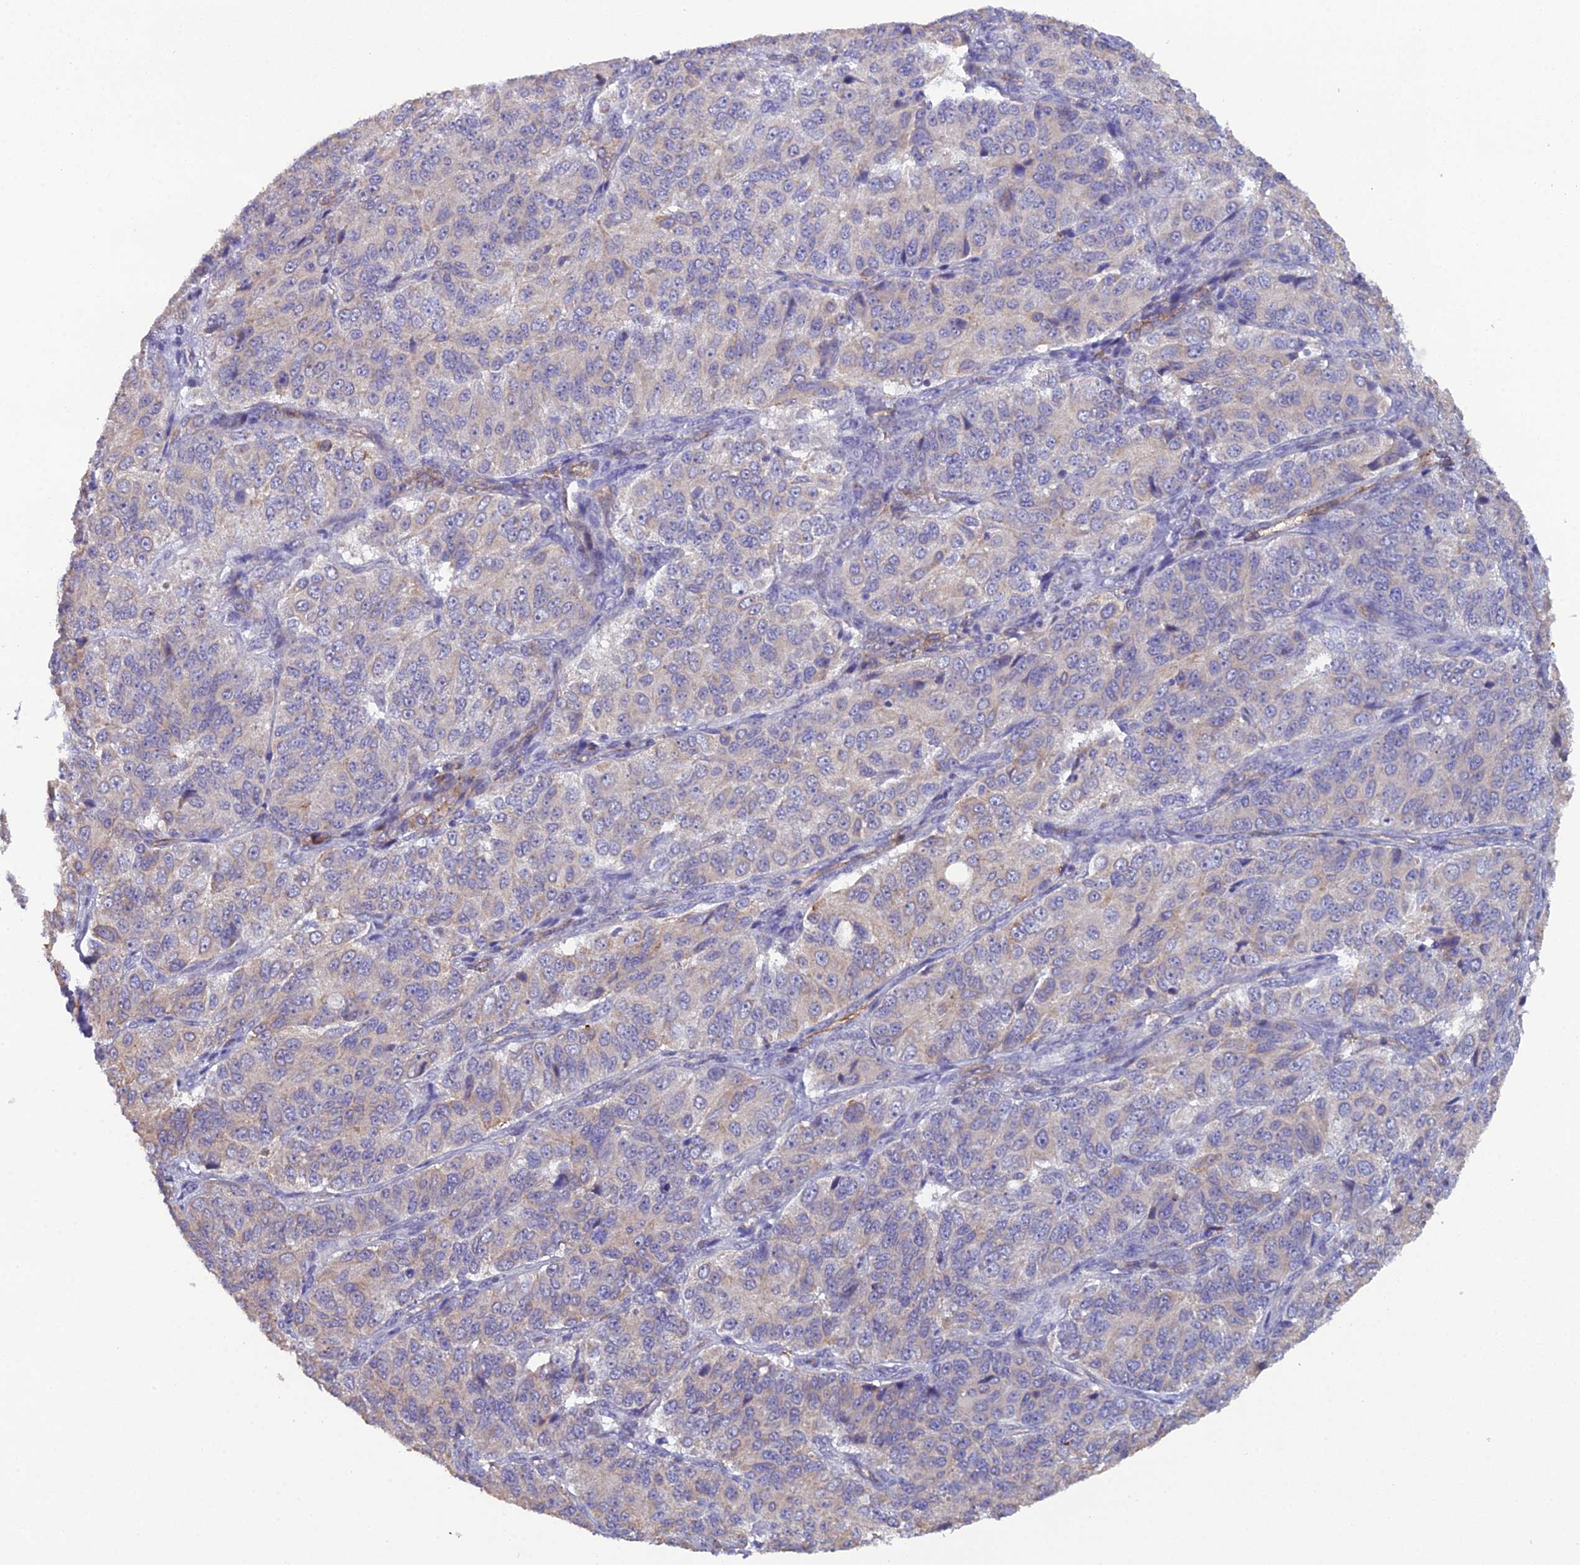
{"staining": {"intensity": "negative", "quantity": "none", "location": "none"}, "tissue": "ovarian cancer", "cell_type": "Tumor cells", "image_type": "cancer", "snomed": [{"axis": "morphology", "description": "Carcinoma, endometroid"}, {"axis": "topography", "description": "Ovary"}], "caption": "Tumor cells show no significant protein positivity in ovarian endometroid carcinoma.", "gene": "CFAP47", "patient": {"sex": "female", "age": 51}}